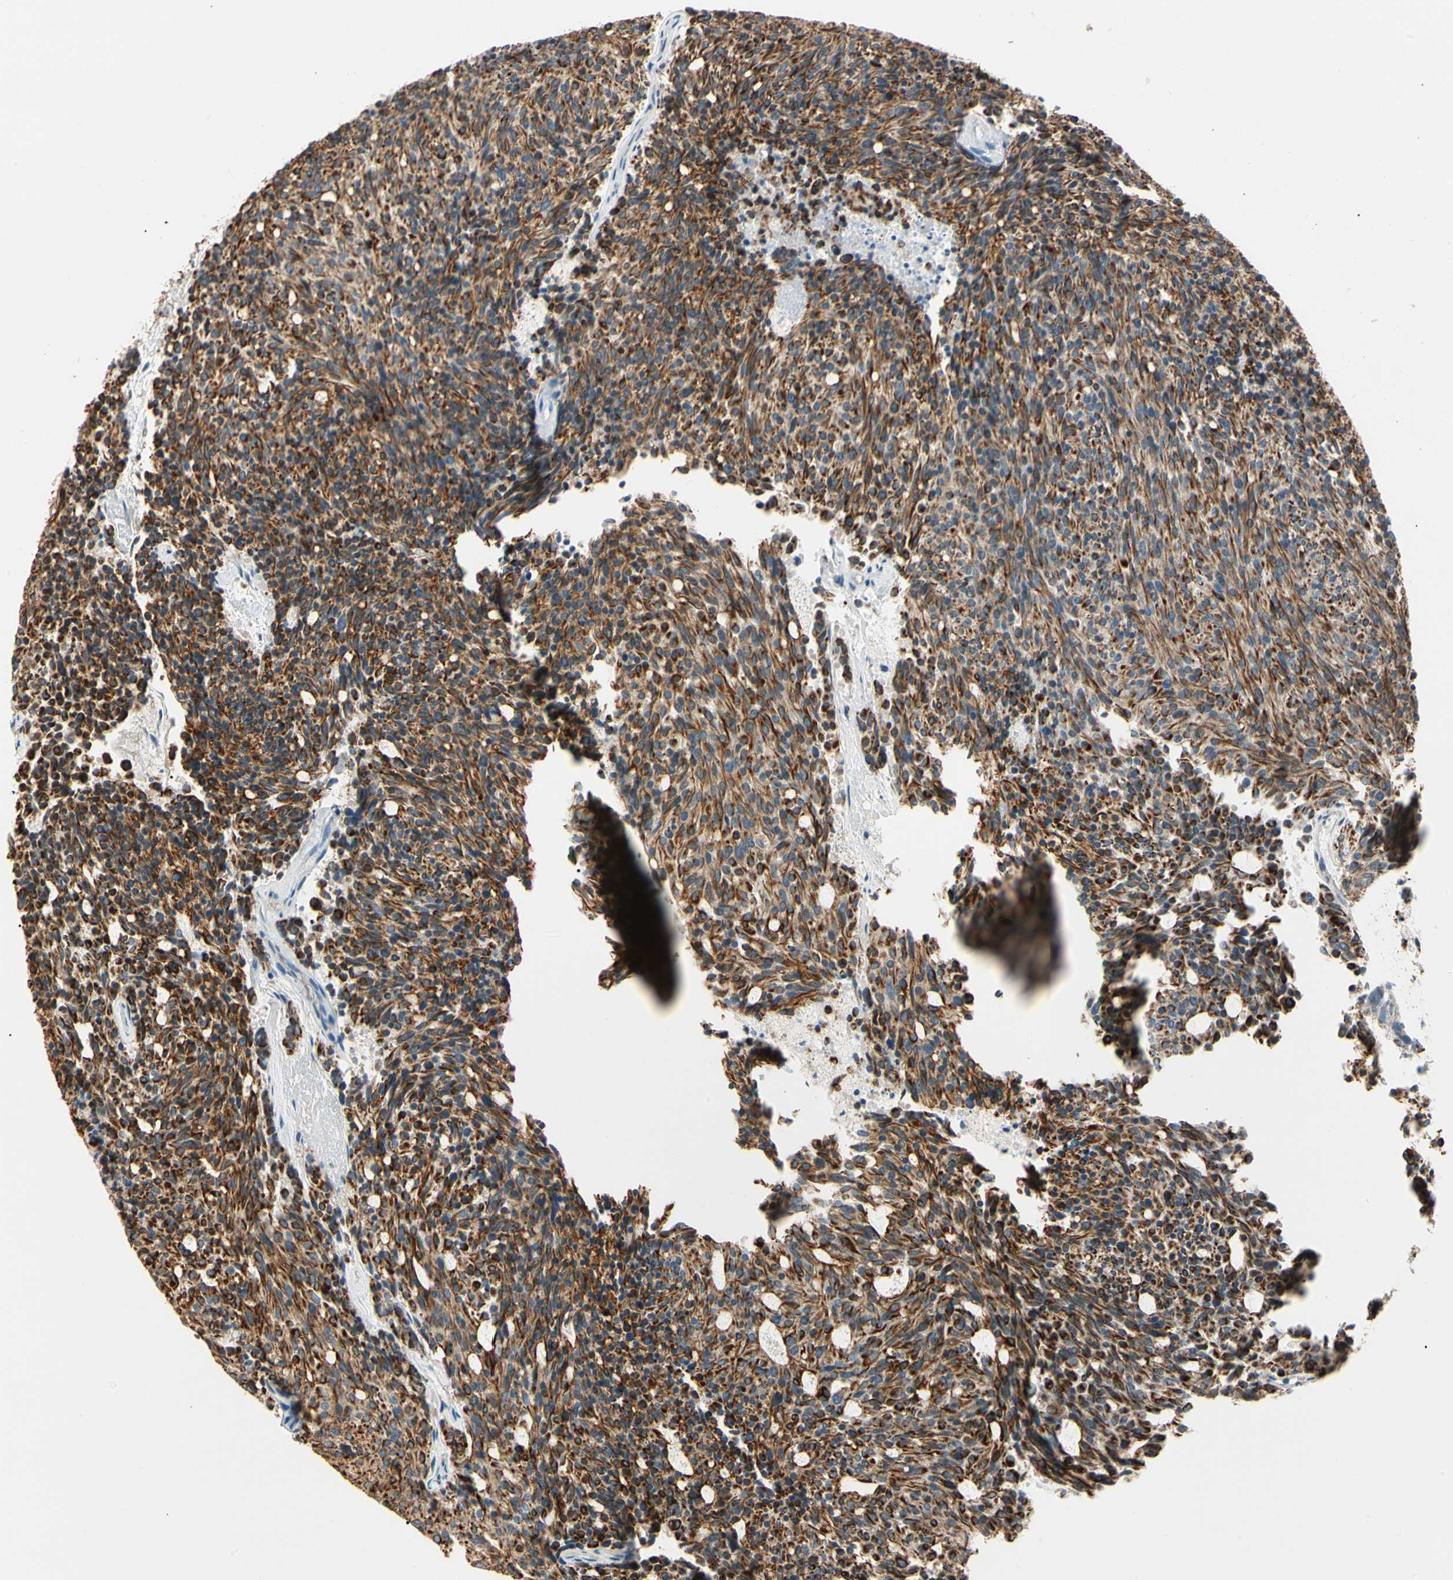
{"staining": {"intensity": "strong", "quantity": ">75%", "location": "cytoplasmic/membranous"}, "tissue": "carcinoid", "cell_type": "Tumor cells", "image_type": "cancer", "snomed": [{"axis": "morphology", "description": "Carcinoid, malignant, NOS"}, {"axis": "topography", "description": "Pancreas"}], "caption": "Malignant carcinoid stained with DAB immunohistochemistry reveals high levels of strong cytoplasmic/membranous staining in approximately >75% of tumor cells. (Brightfield microscopy of DAB IHC at high magnification).", "gene": "DUSP12", "patient": {"sex": "female", "age": 54}}